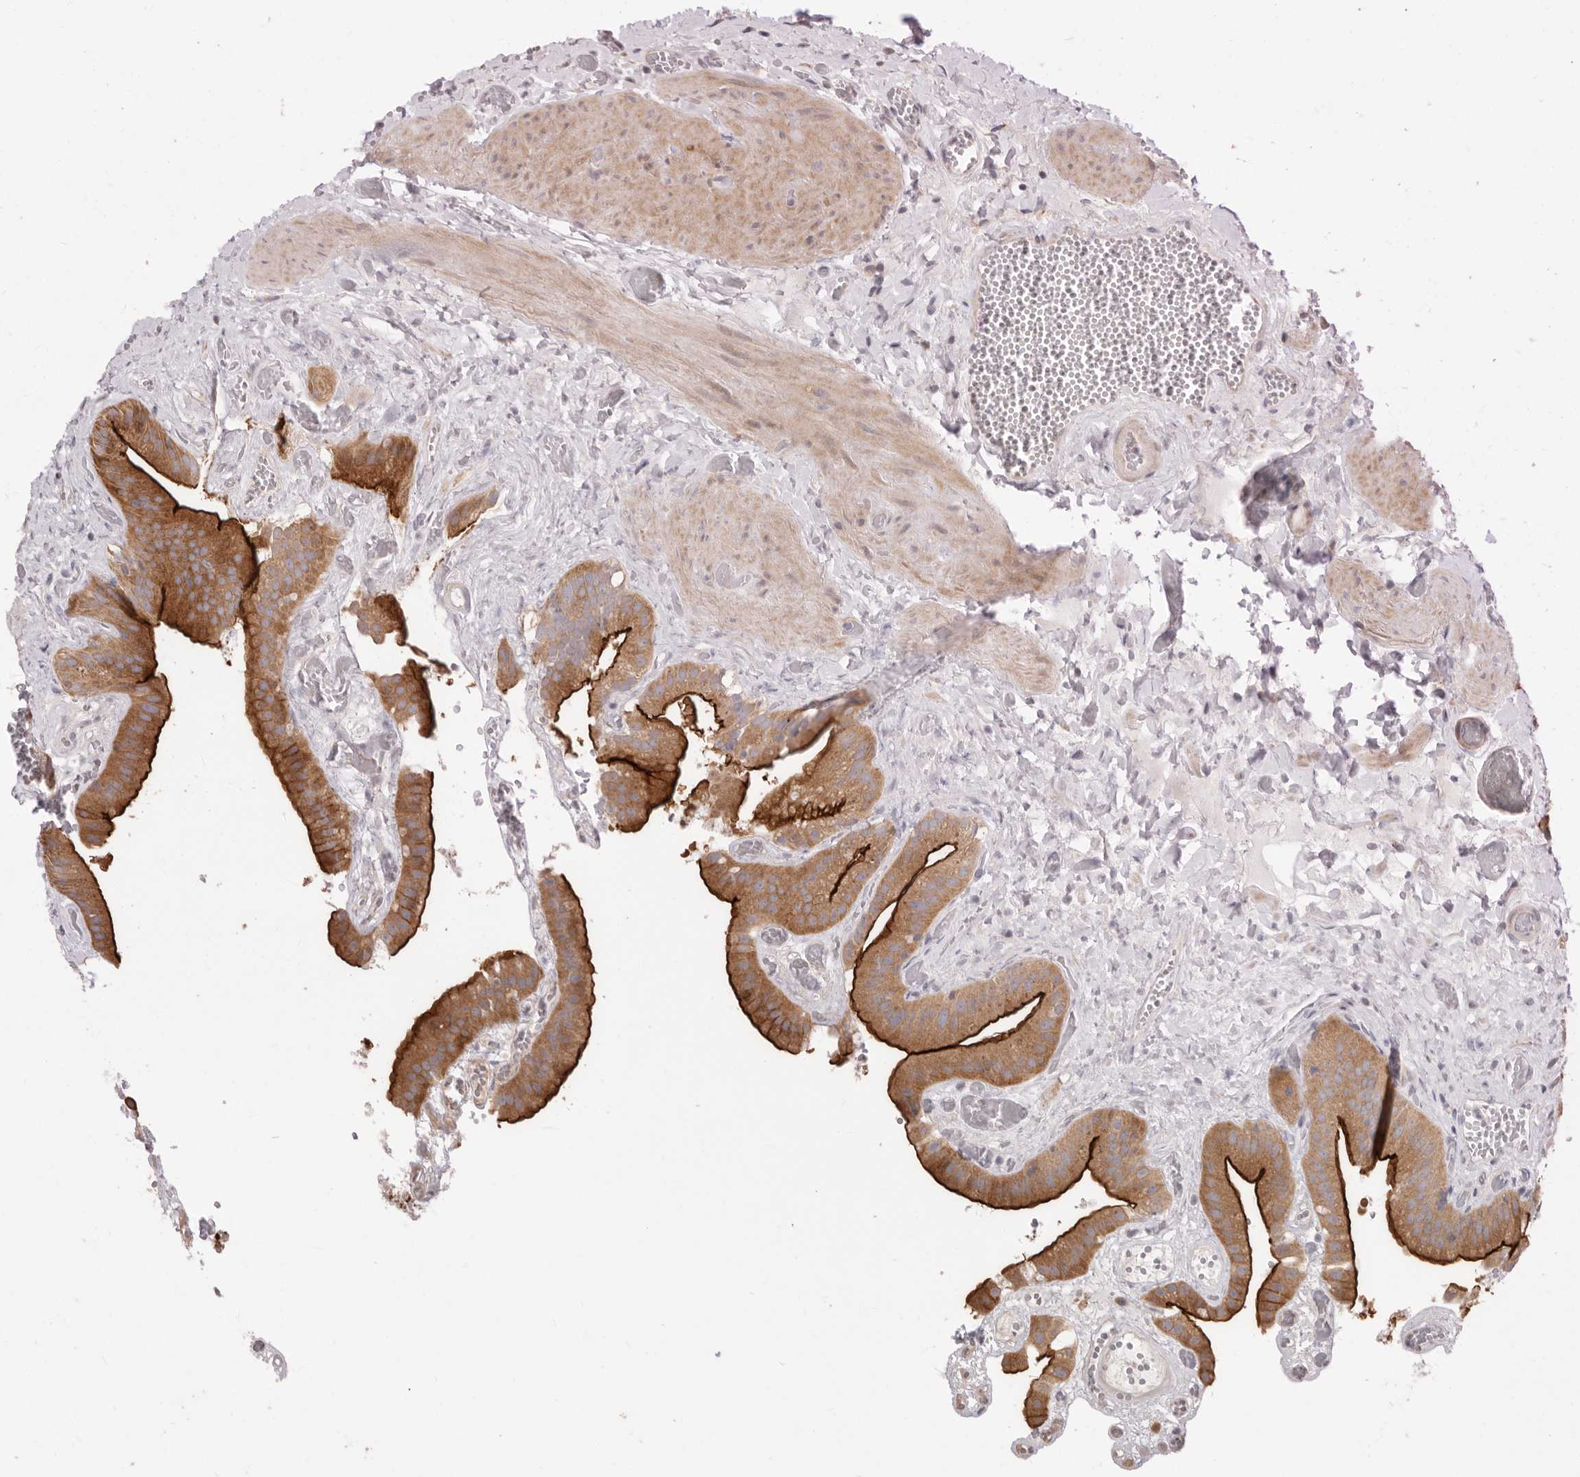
{"staining": {"intensity": "strong", "quantity": ">75%", "location": "cytoplasmic/membranous"}, "tissue": "gallbladder", "cell_type": "Glandular cells", "image_type": "normal", "snomed": [{"axis": "morphology", "description": "Normal tissue, NOS"}, {"axis": "topography", "description": "Gallbladder"}], "caption": "Brown immunohistochemical staining in benign human gallbladder shows strong cytoplasmic/membranous expression in about >75% of glandular cells.", "gene": "USH1C", "patient": {"sex": "female", "age": 64}}